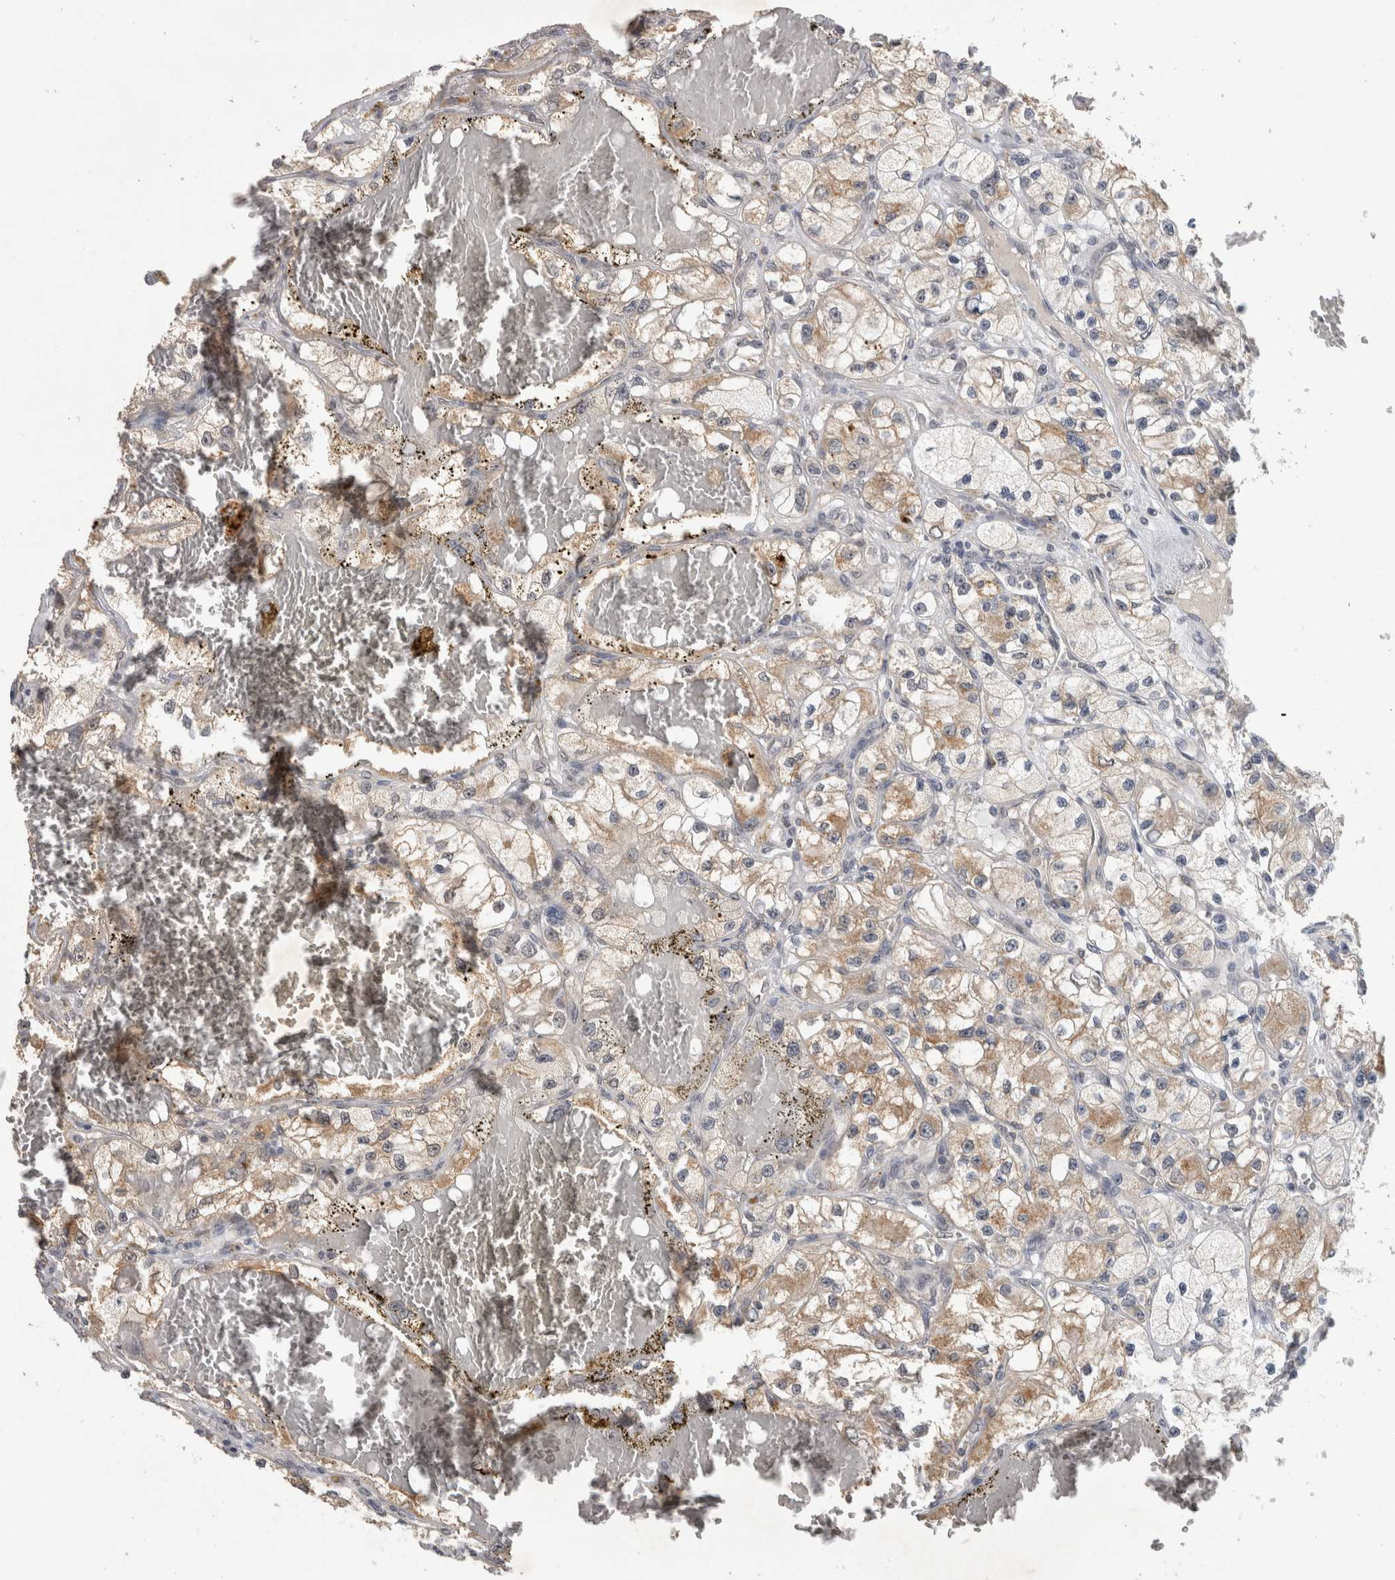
{"staining": {"intensity": "weak", "quantity": "25%-75%", "location": "cytoplasmic/membranous"}, "tissue": "renal cancer", "cell_type": "Tumor cells", "image_type": "cancer", "snomed": [{"axis": "morphology", "description": "Adenocarcinoma, NOS"}, {"axis": "topography", "description": "Kidney"}], "caption": "This photomicrograph exhibits IHC staining of human renal cancer, with low weak cytoplasmic/membranous positivity in approximately 25%-75% of tumor cells.", "gene": "RHPN1", "patient": {"sex": "female", "age": 57}}